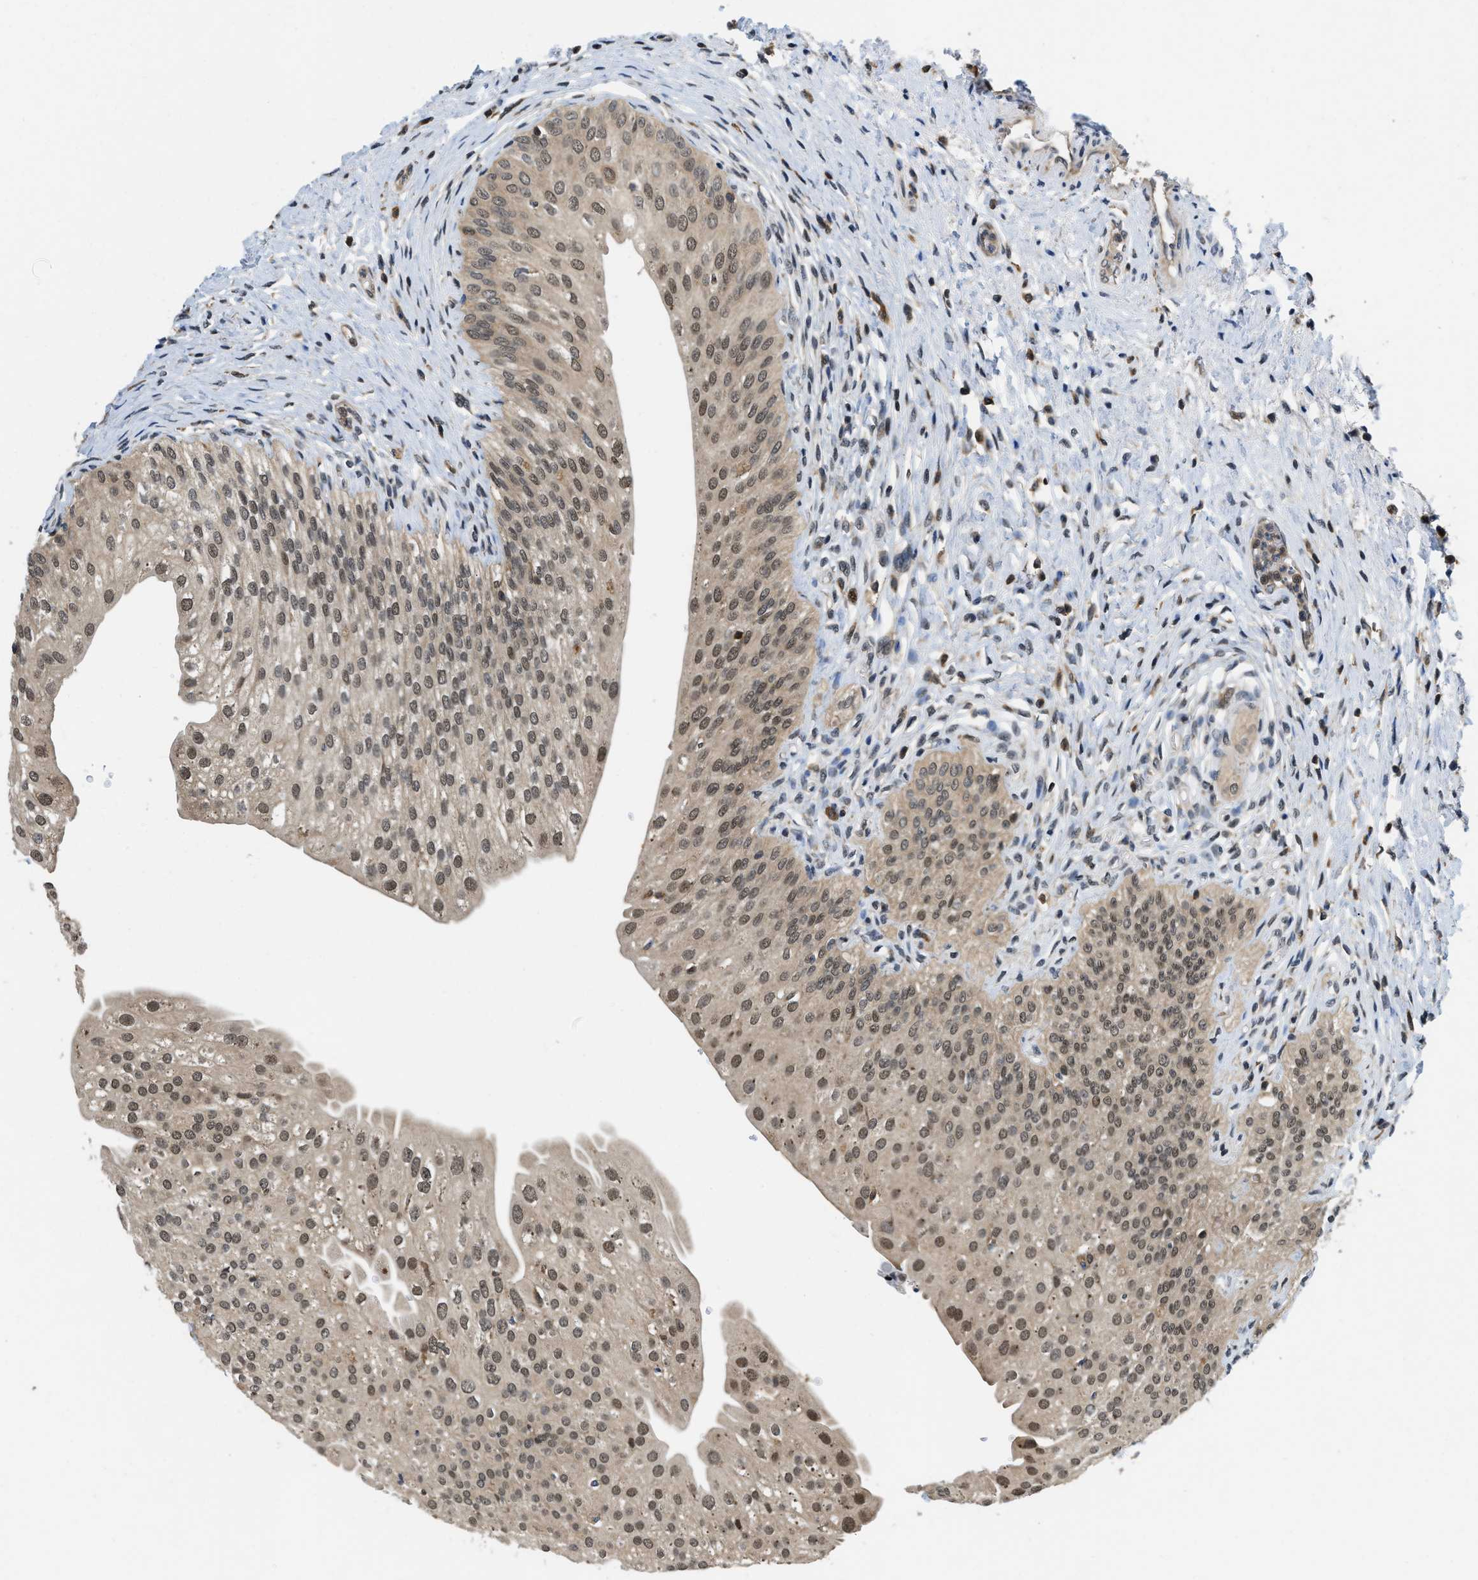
{"staining": {"intensity": "moderate", "quantity": ">75%", "location": "cytoplasmic/membranous,nuclear"}, "tissue": "urinary bladder", "cell_type": "Urothelial cells", "image_type": "normal", "snomed": [{"axis": "morphology", "description": "Normal tissue, NOS"}, {"axis": "topography", "description": "Urinary bladder"}], "caption": "Urothelial cells demonstrate medium levels of moderate cytoplasmic/membranous,nuclear positivity in approximately >75% of cells in benign human urinary bladder.", "gene": "ATF7IP", "patient": {"sex": "male", "age": 46}}